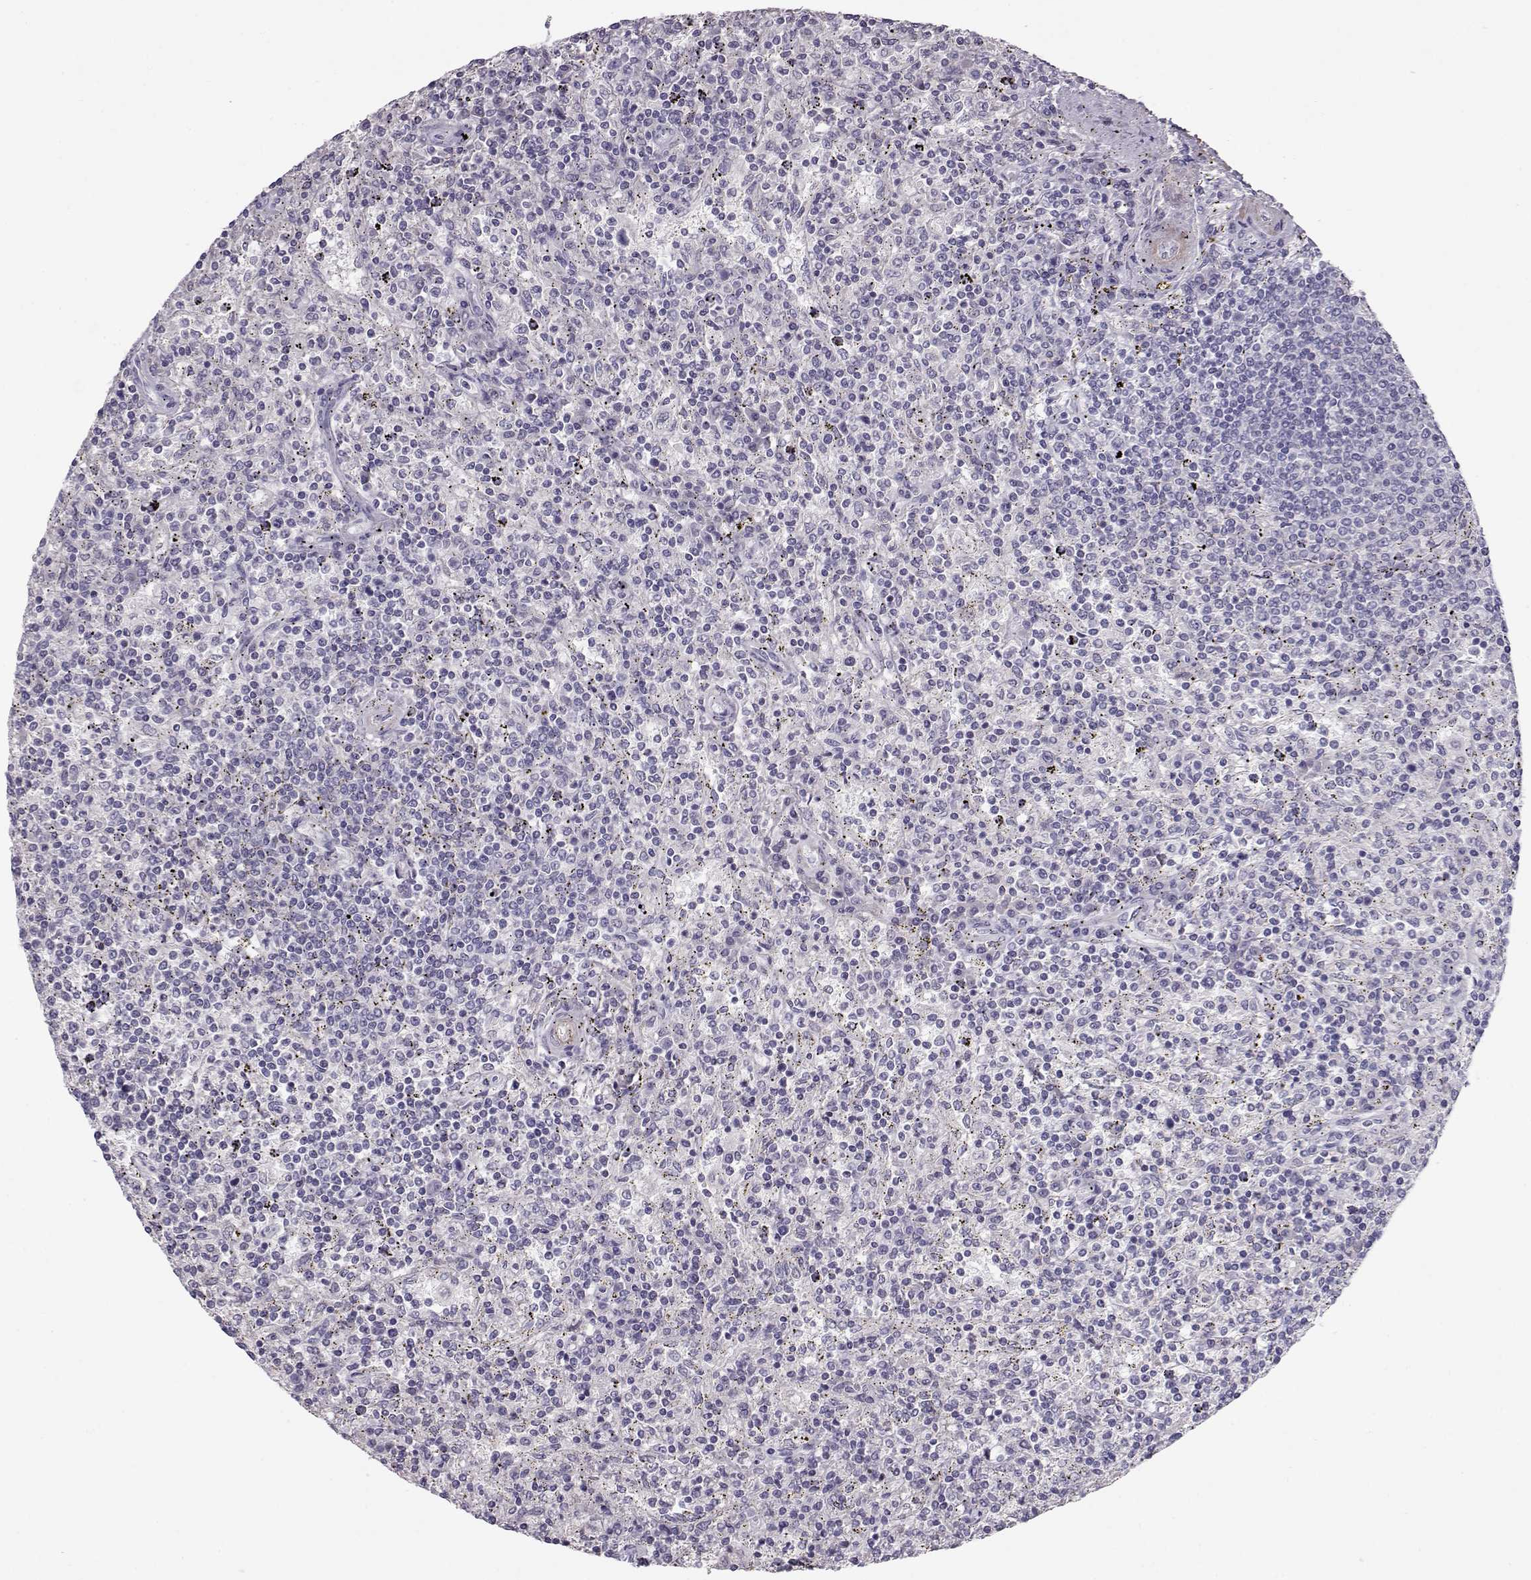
{"staining": {"intensity": "negative", "quantity": "none", "location": "none"}, "tissue": "lymphoma", "cell_type": "Tumor cells", "image_type": "cancer", "snomed": [{"axis": "morphology", "description": "Malignant lymphoma, non-Hodgkin's type, Low grade"}, {"axis": "topography", "description": "Spleen"}], "caption": "Human low-grade malignant lymphoma, non-Hodgkin's type stained for a protein using immunohistochemistry (IHC) reveals no expression in tumor cells.", "gene": "GRK1", "patient": {"sex": "male", "age": 62}}